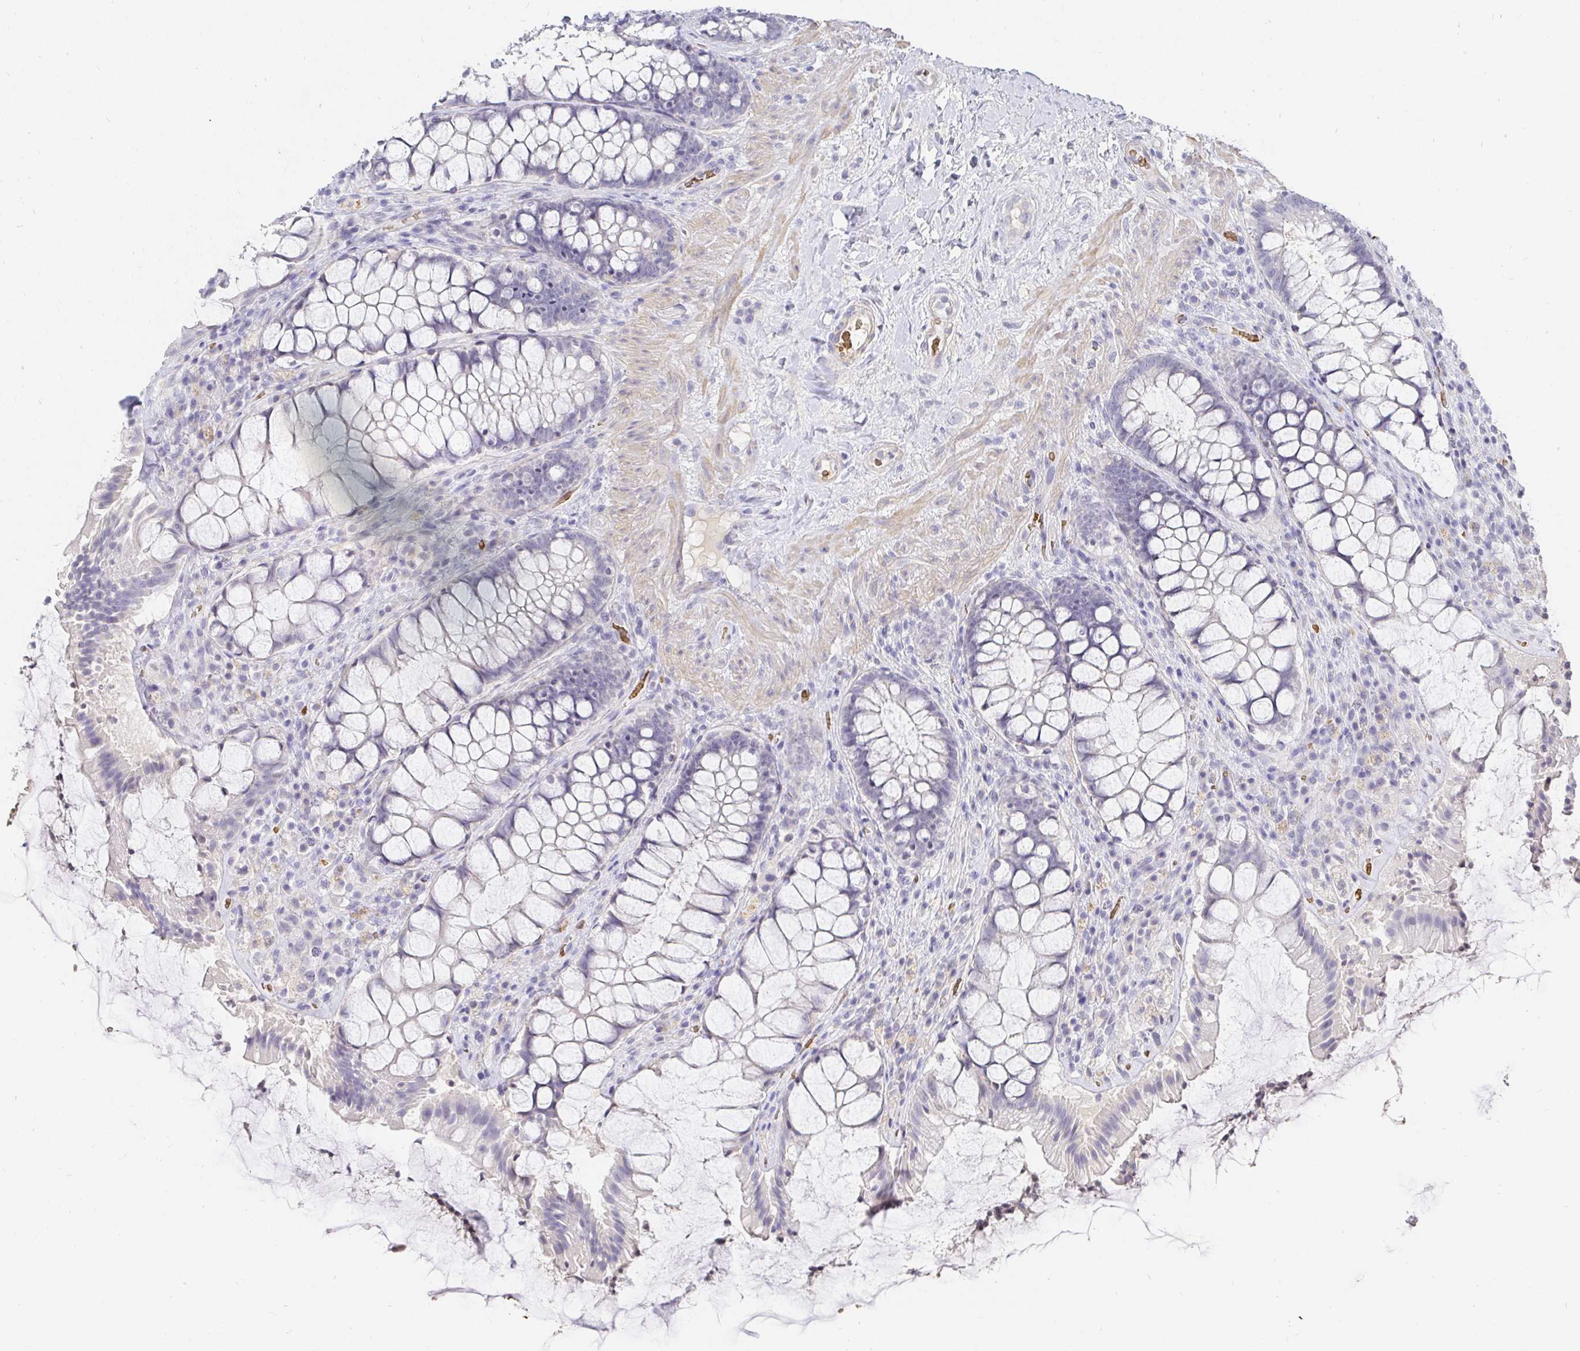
{"staining": {"intensity": "negative", "quantity": "none", "location": "none"}, "tissue": "rectum", "cell_type": "Glandular cells", "image_type": "normal", "snomed": [{"axis": "morphology", "description": "Normal tissue, NOS"}, {"axis": "topography", "description": "Rectum"}], "caption": "Rectum stained for a protein using immunohistochemistry demonstrates no positivity glandular cells.", "gene": "FGF21", "patient": {"sex": "female", "age": 58}}